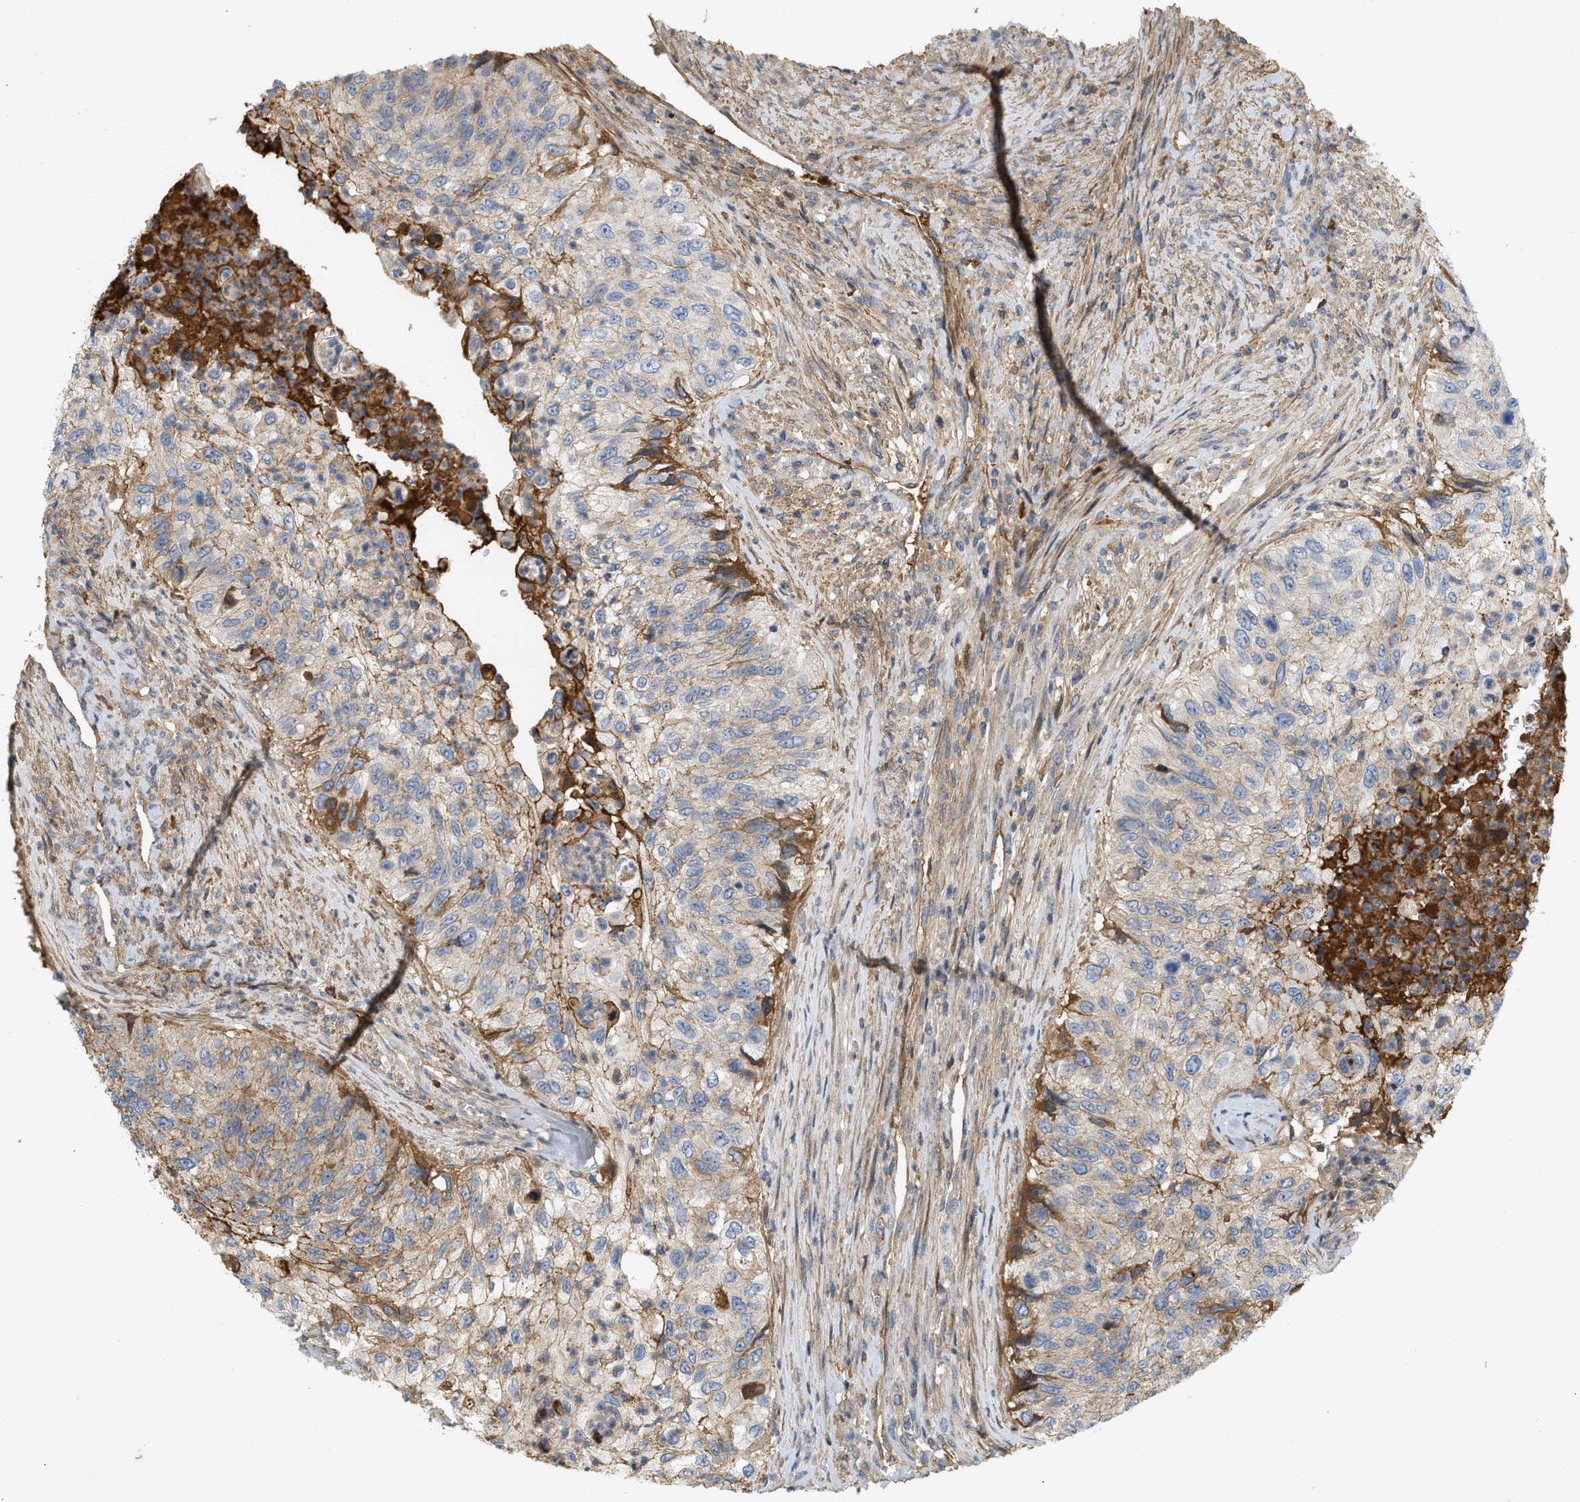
{"staining": {"intensity": "moderate", "quantity": "<25%", "location": "cytoplasmic/membranous"}, "tissue": "urothelial cancer", "cell_type": "Tumor cells", "image_type": "cancer", "snomed": [{"axis": "morphology", "description": "Urothelial carcinoma, High grade"}, {"axis": "topography", "description": "Urinary bladder"}], "caption": "High-grade urothelial carcinoma was stained to show a protein in brown. There is low levels of moderate cytoplasmic/membranous expression in approximately <25% of tumor cells. (DAB (3,3'-diaminobenzidine) = brown stain, brightfield microscopy at high magnification).", "gene": "F8", "patient": {"sex": "female", "age": 60}}